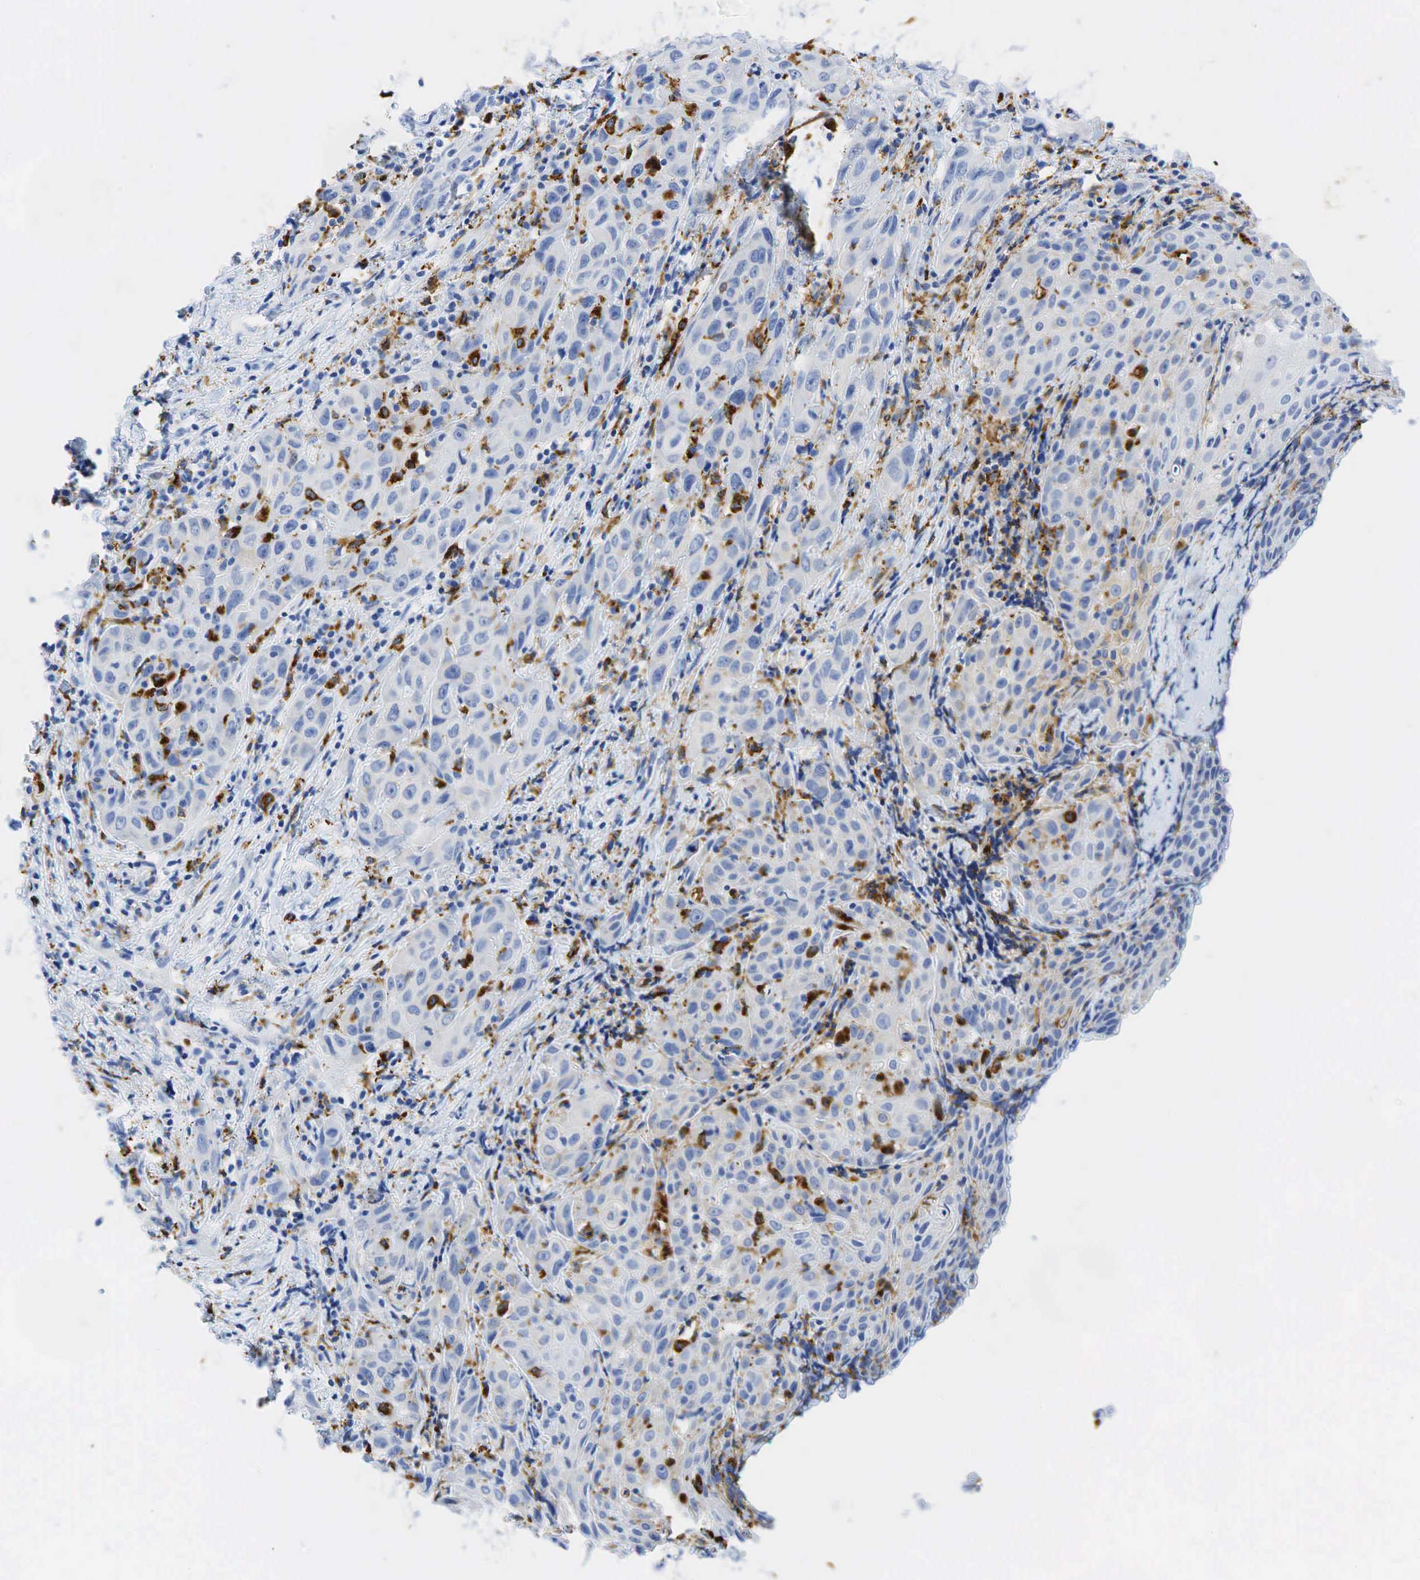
{"staining": {"intensity": "negative", "quantity": "none", "location": "none"}, "tissue": "head and neck cancer", "cell_type": "Tumor cells", "image_type": "cancer", "snomed": [{"axis": "morphology", "description": "Squamous cell carcinoma, NOS"}, {"axis": "topography", "description": "Oral tissue"}, {"axis": "topography", "description": "Head-Neck"}], "caption": "High magnification brightfield microscopy of head and neck cancer (squamous cell carcinoma) stained with DAB (3,3'-diaminobenzidine) (brown) and counterstained with hematoxylin (blue): tumor cells show no significant staining.", "gene": "CD68", "patient": {"sex": "female", "age": 82}}